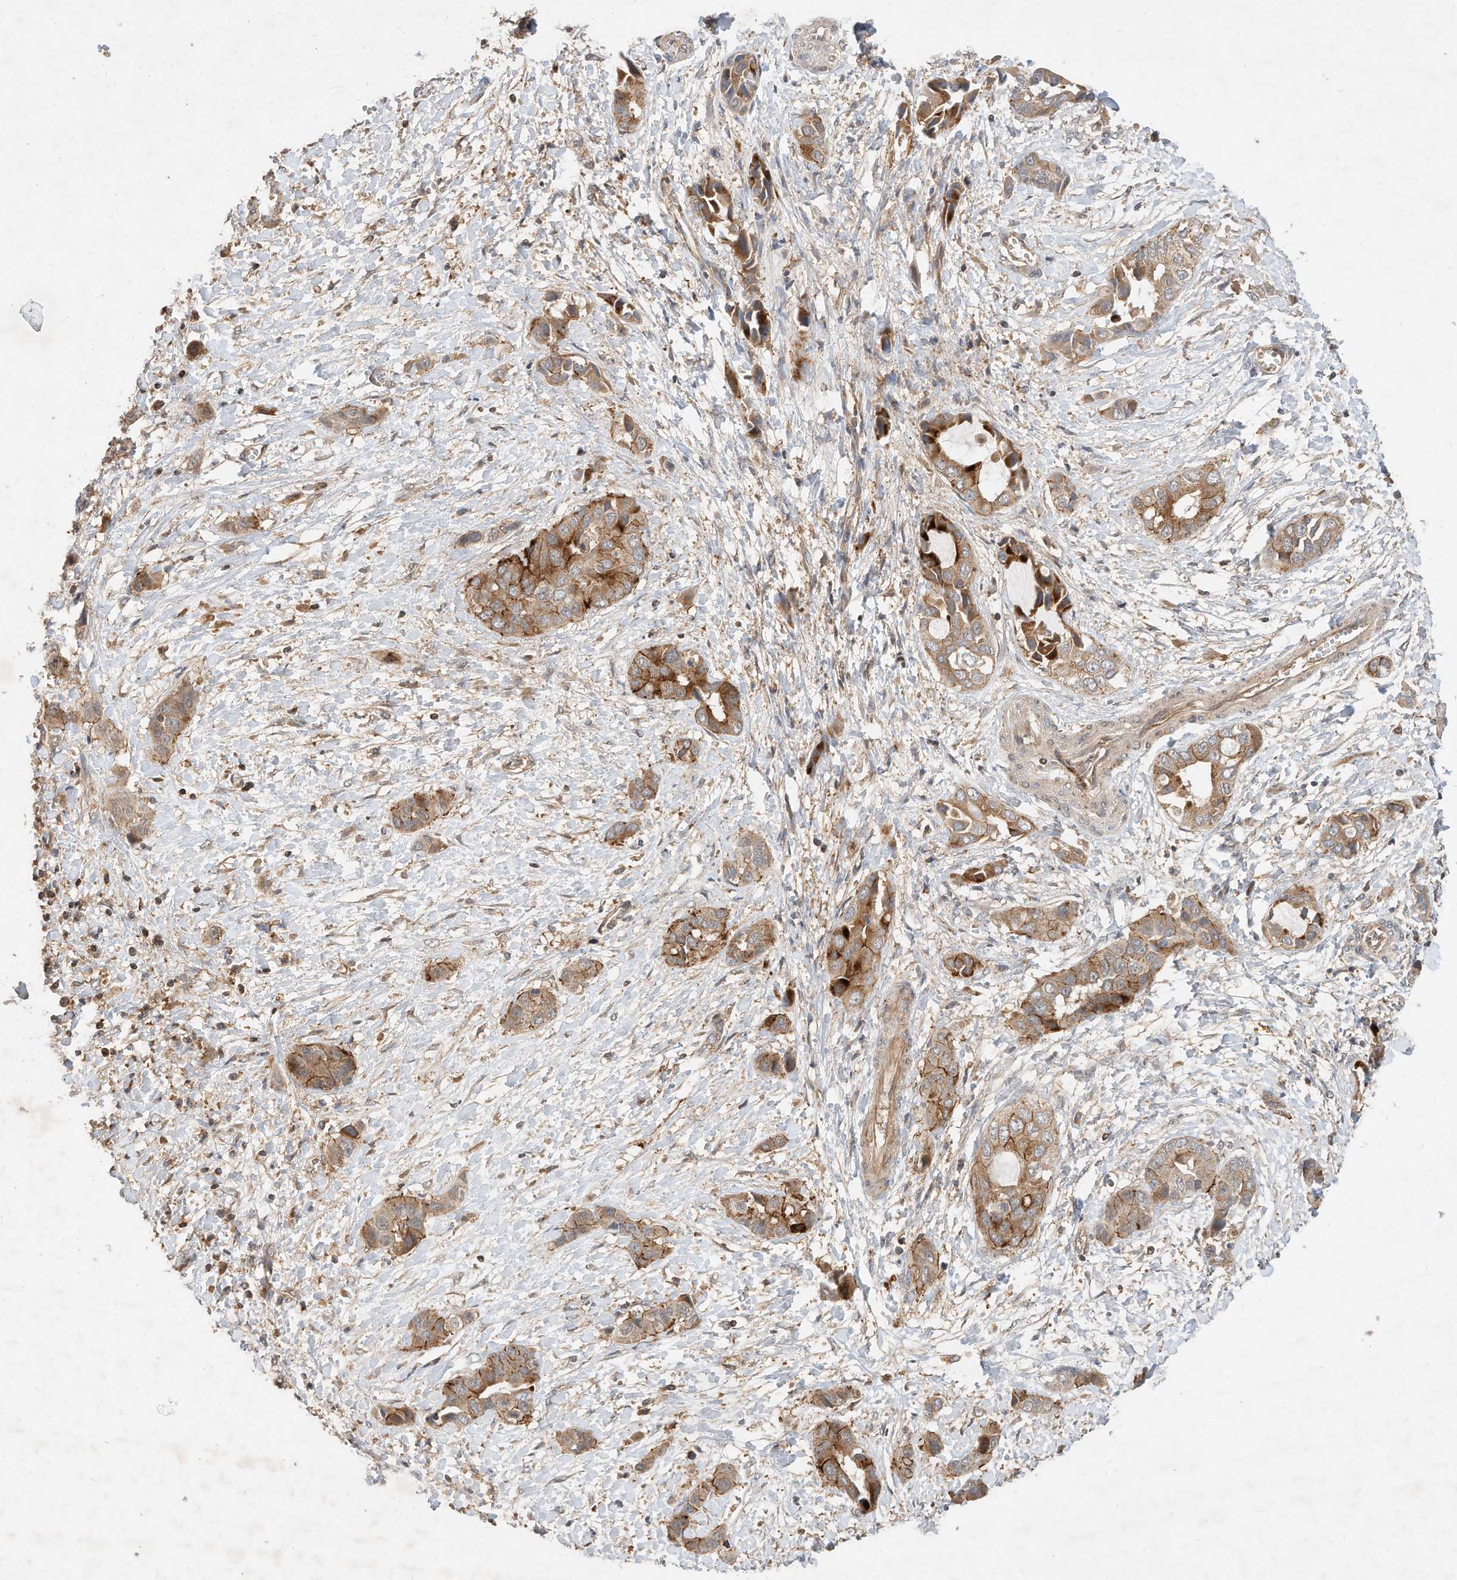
{"staining": {"intensity": "moderate", "quantity": ">75%", "location": "cytoplasmic/membranous"}, "tissue": "liver cancer", "cell_type": "Tumor cells", "image_type": "cancer", "snomed": [{"axis": "morphology", "description": "Cholangiocarcinoma"}, {"axis": "topography", "description": "Liver"}], "caption": "A brown stain shows moderate cytoplasmic/membranous expression of a protein in human liver cancer (cholangiocarcinoma) tumor cells.", "gene": "CPAMD8", "patient": {"sex": "female", "age": 52}}